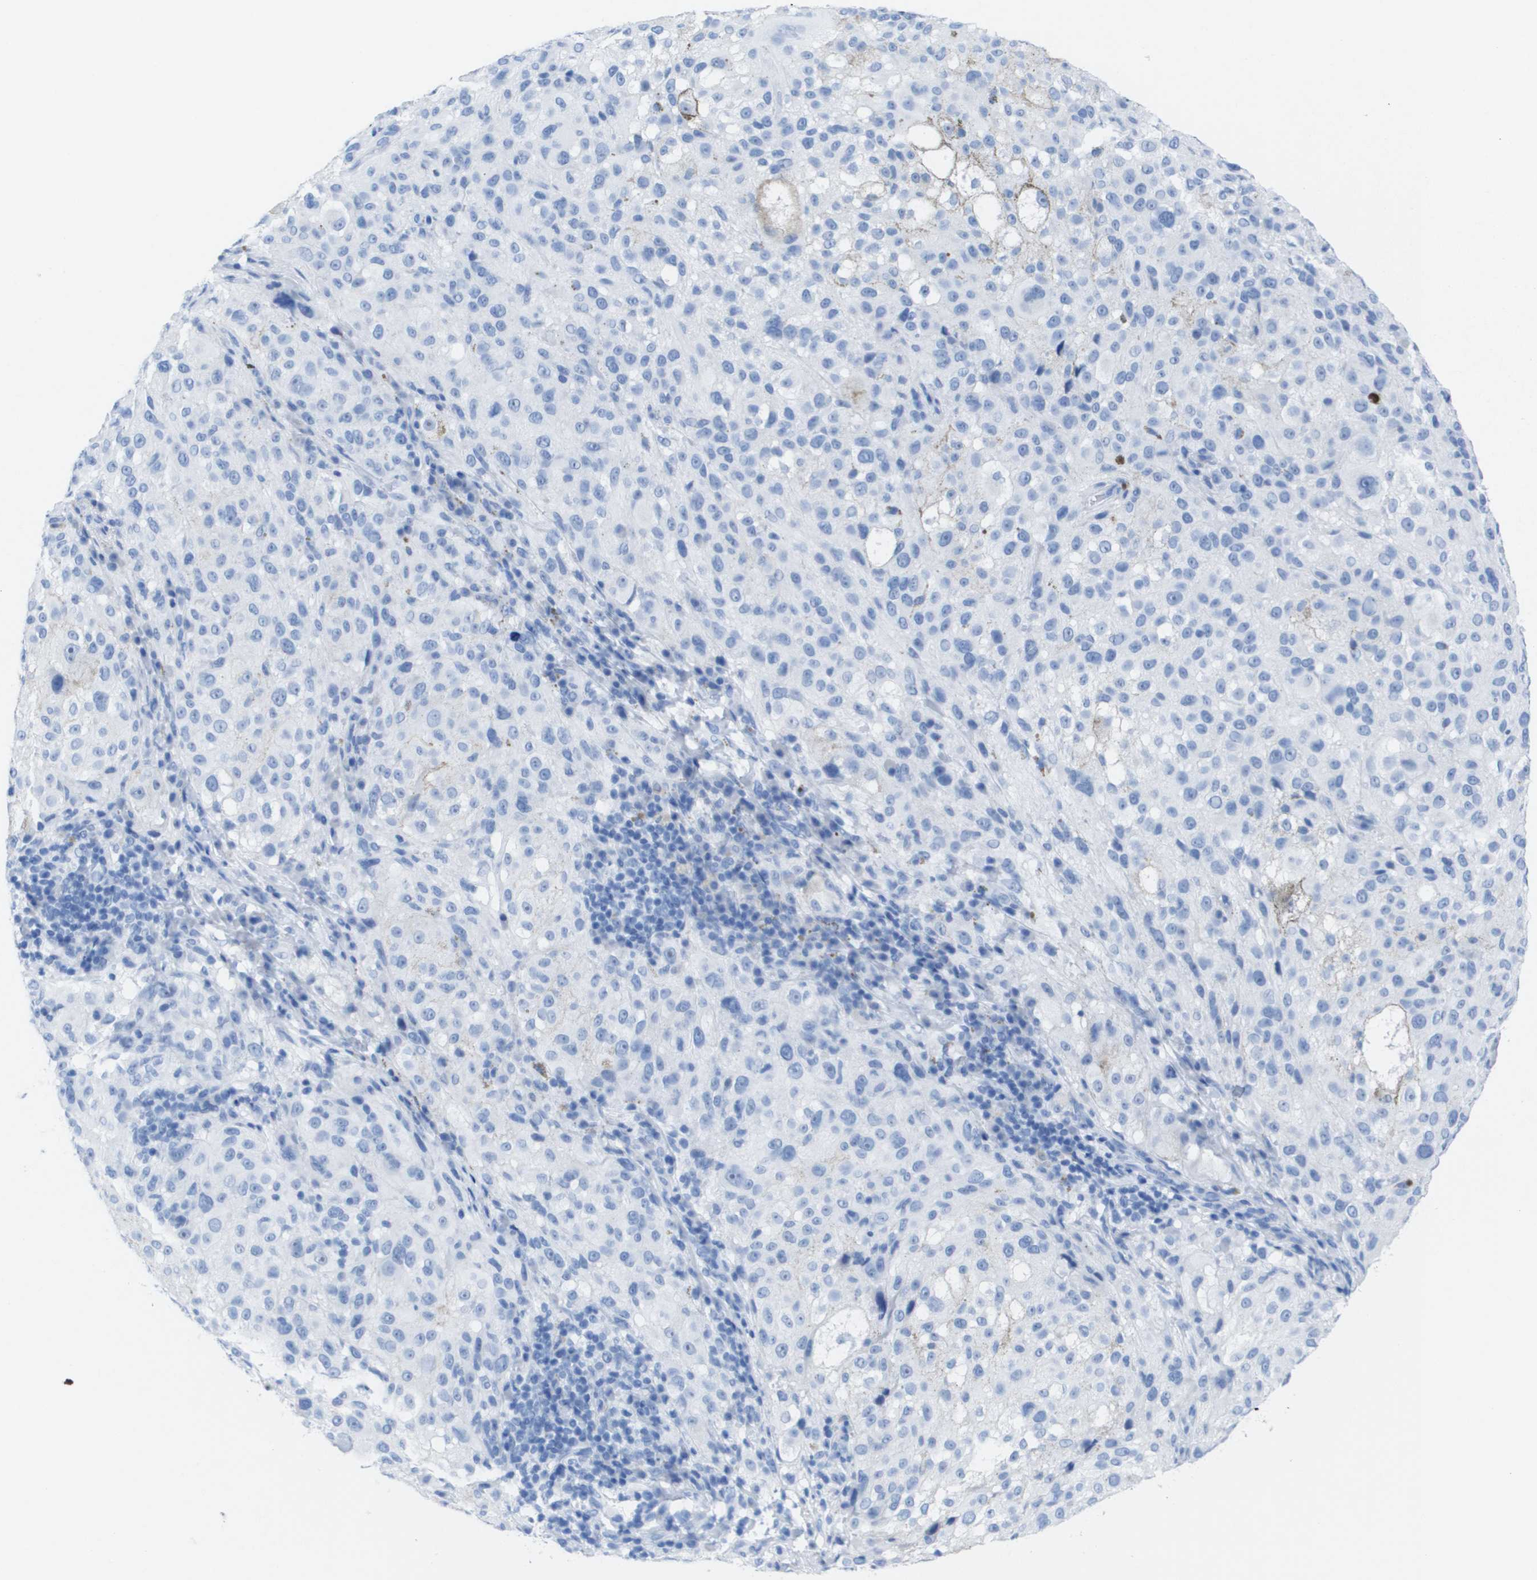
{"staining": {"intensity": "negative", "quantity": "none", "location": "none"}, "tissue": "melanoma", "cell_type": "Tumor cells", "image_type": "cancer", "snomed": [{"axis": "morphology", "description": "Necrosis, NOS"}, {"axis": "morphology", "description": "Malignant melanoma, NOS"}, {"axis": "topography", "description": "Skin"}], "caption": "Malignant melanoma stained for a protein using immunohistochemistry displays no expression tumor cells.", "gene": "KCNA3", "patient": {"sex": "female", "age": 87}}